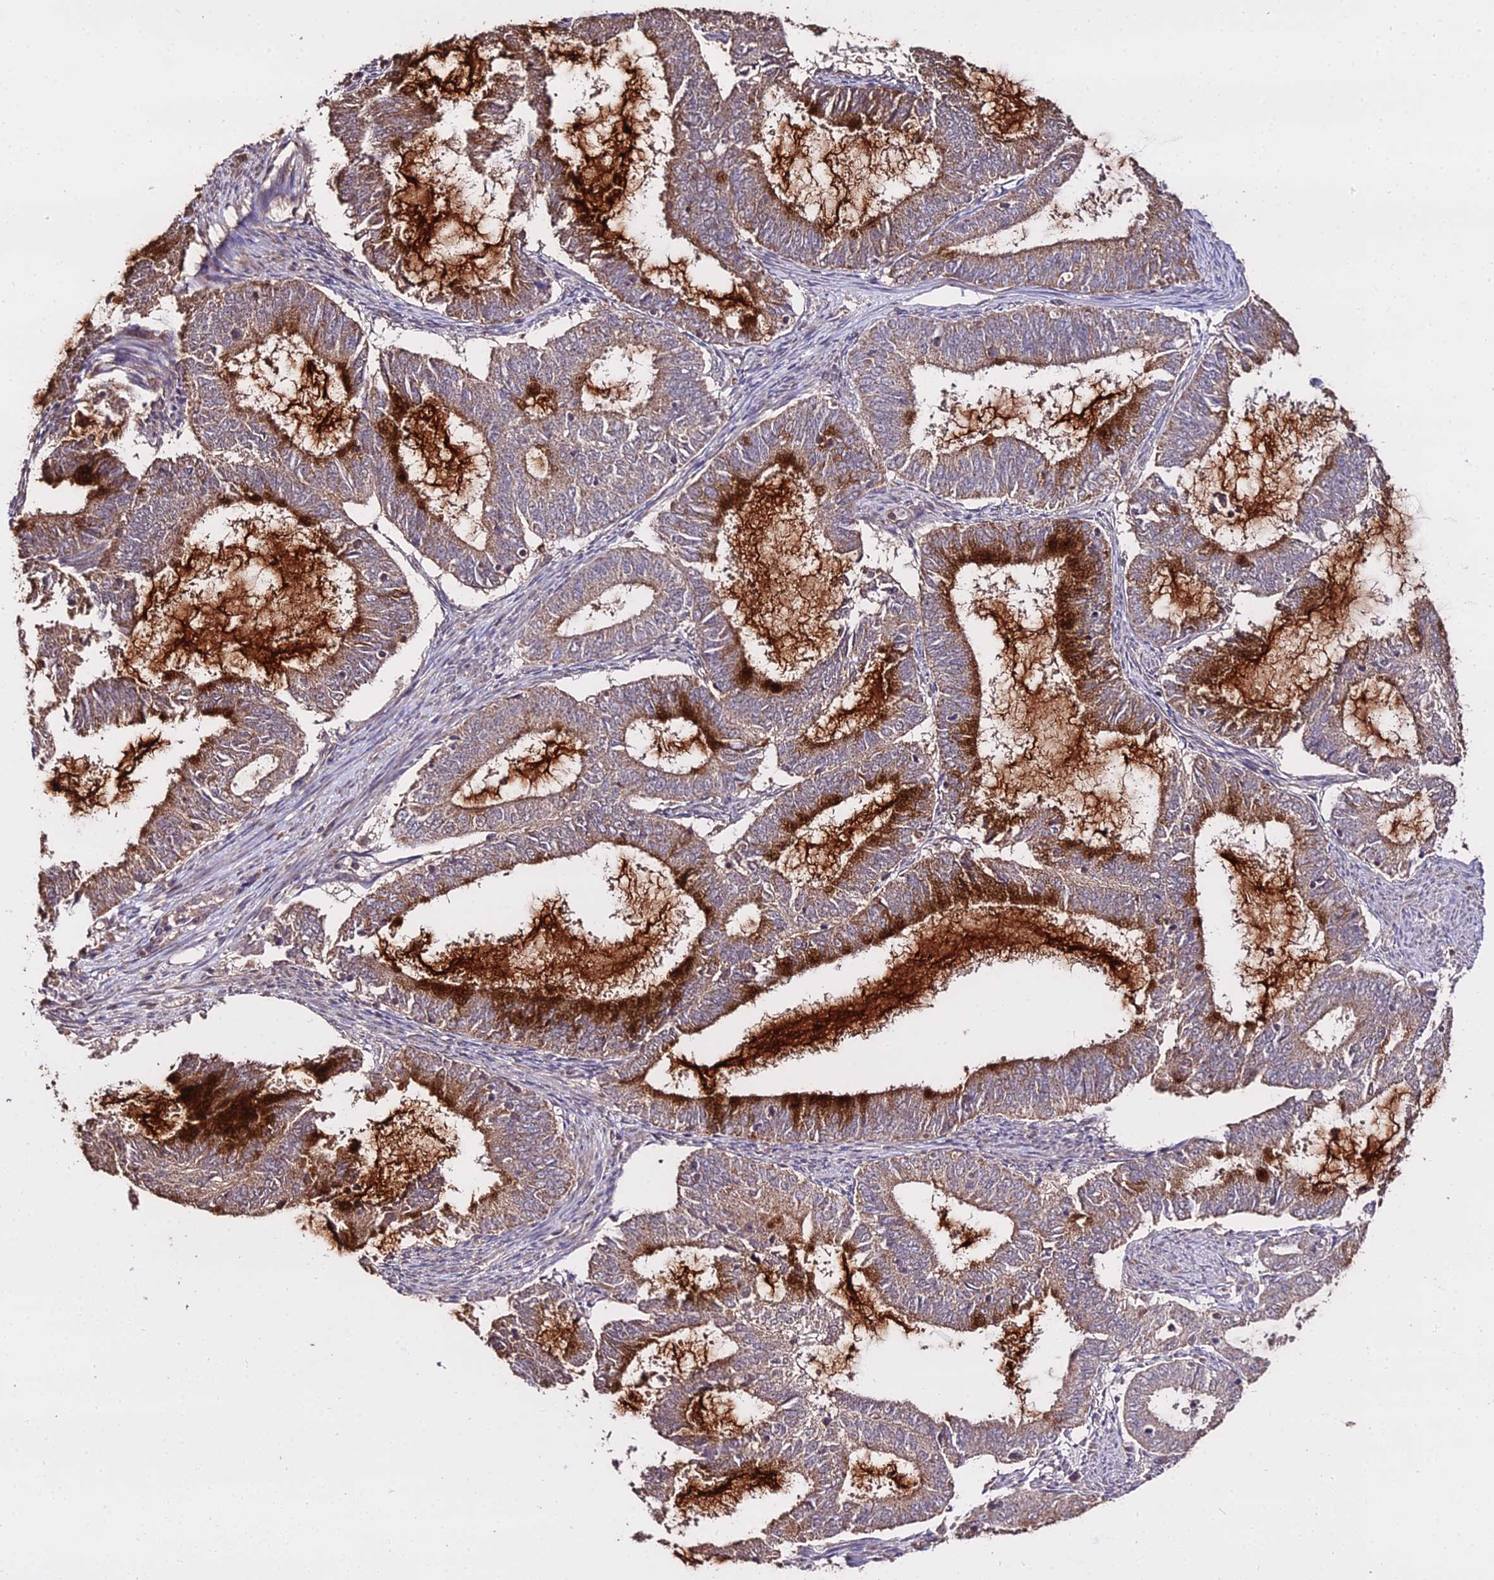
{"staining": {"intensity": "moderate", "quantity": ">75%", "location": "cytoplasmic/membranous"}, "tissue": "endometrial cancer", "cell_type": "Tumor cells", "image_type": "cancer", "snomed": [{"axis": "morphology", "description": "Adenocarcinoma, NOS"}, {"axis": "topography", "description": "Endometrium"}], "caption": "Endometrial cancer was stained to show a protein in brown. There is medium levels of moderate cytoplasmic/membranous positivity in about >75% of tumor cells.", "gene": "METTL13", "patient": {"sex": "female", "age": 51}}